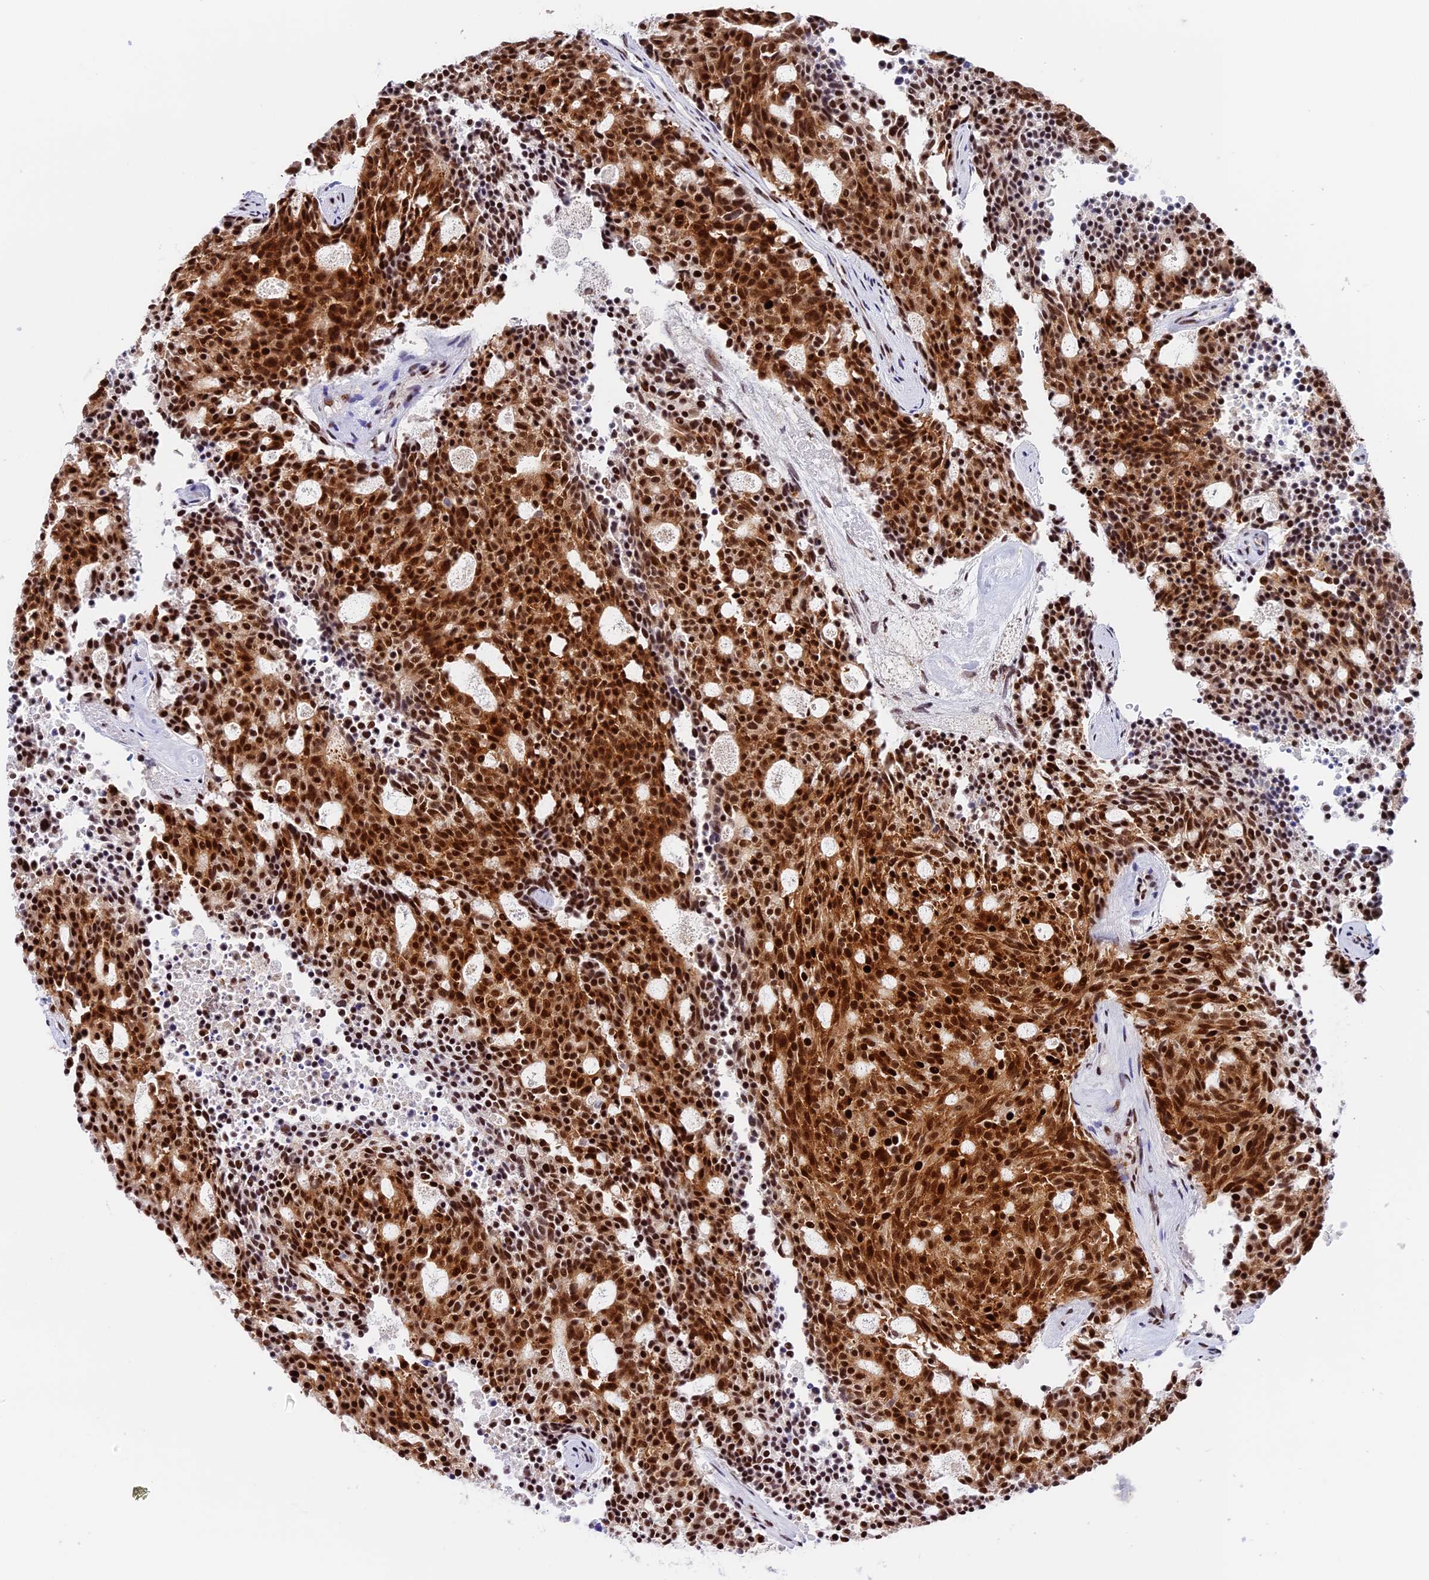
{"staining": {"intensity": "strong", "quantity": ">75%", "location": "cytoplasmic/membranous,nuclear"}, "tissue": "carcinoid", "cell_type": "Tumor cells", "image_type": "cancer", "snomed": [{"axis": "morphology", "description": "Carcinoid, malignant, NOS"}, {"axis": "topography", "description": "Pancreas"}], "caption": "A histopathology image of human carcinoid stained for a protein demonstrates strong cytoplasmic/membranous and nuclear brown staining in tumor cells.", "gene": "SBNO1", "patient": {"sex": "female", "age": 54}}